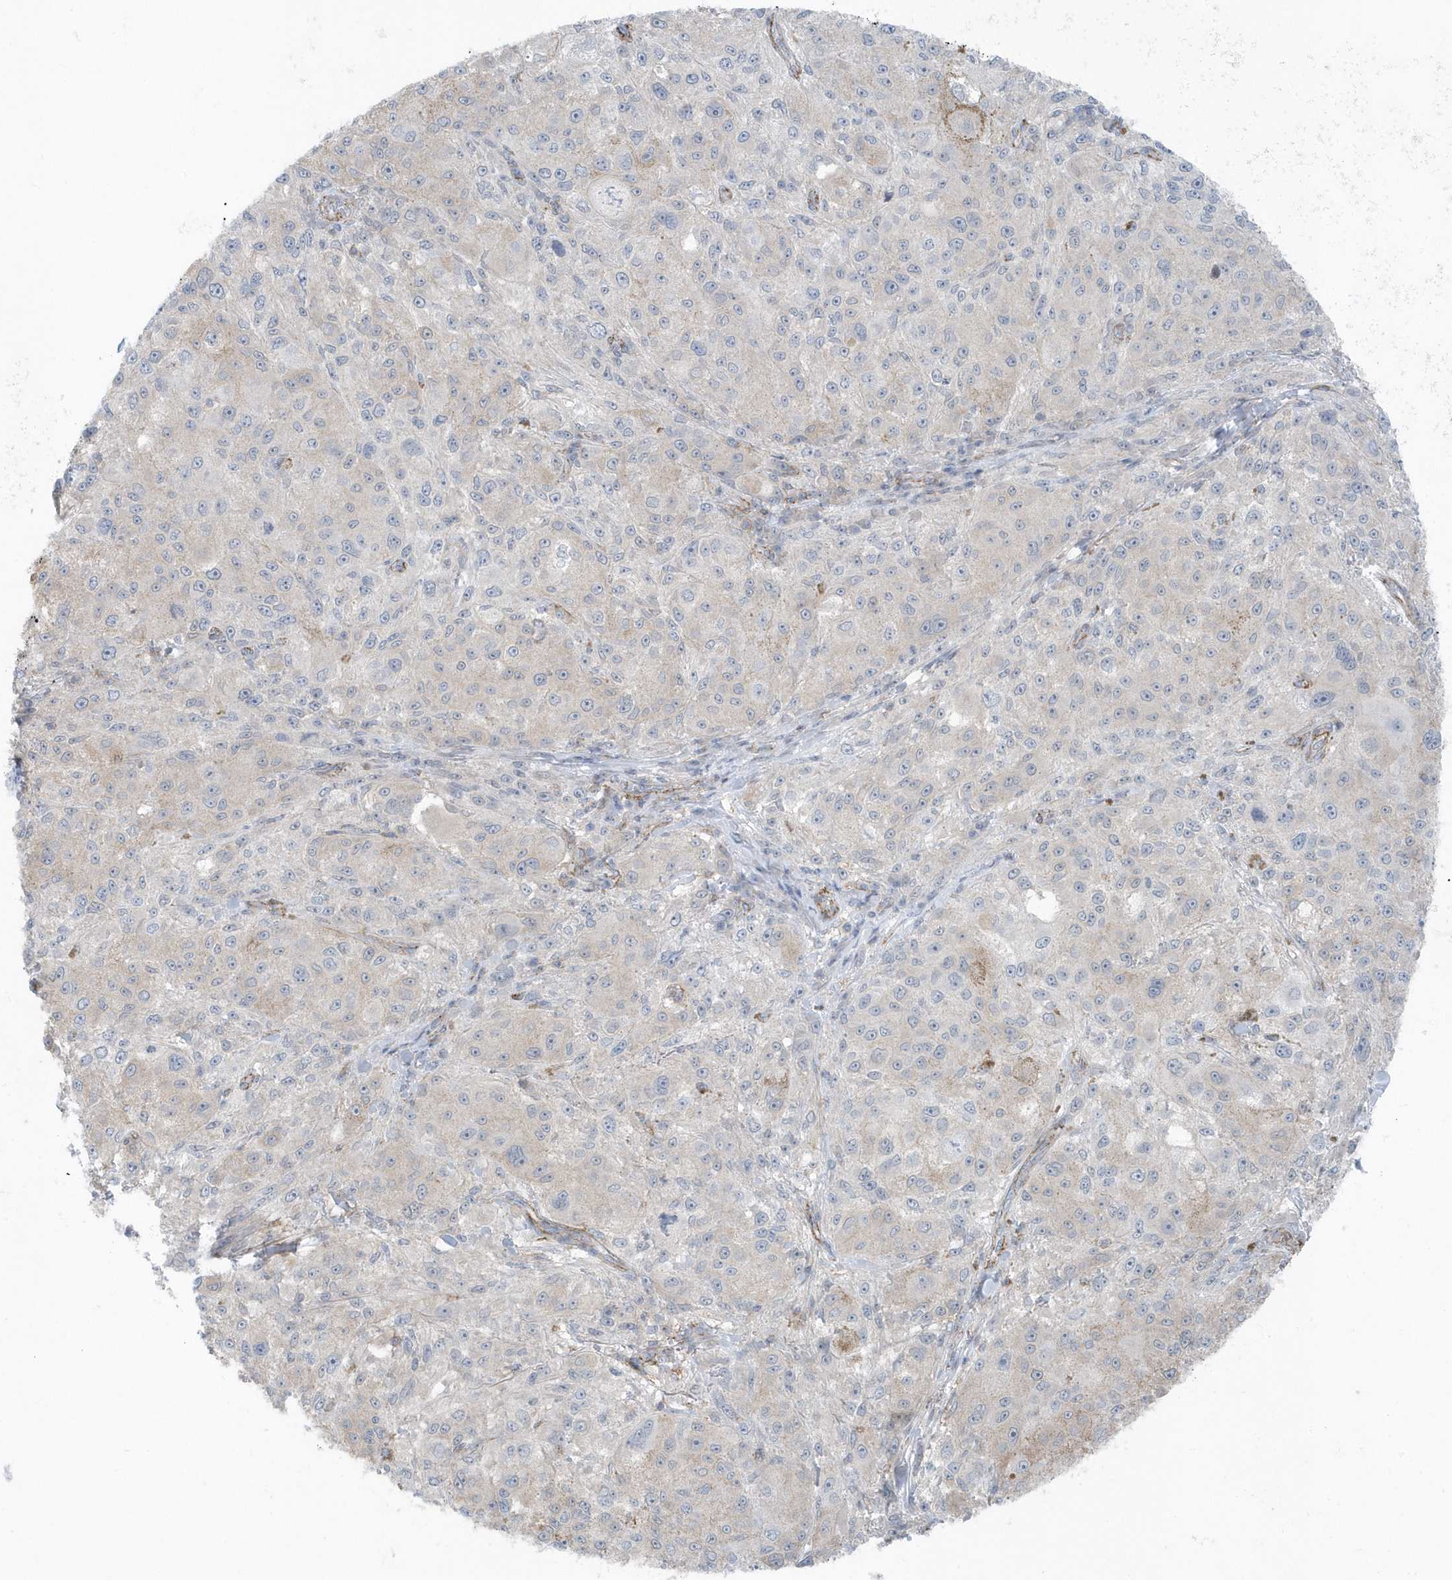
{"staining": {"intensity": "negative", "quantity": "none", "location": "none"}, "tissue": "melanoma", "cell_type": "Tumor cells", "image_type": "cancer", "snomed": [{"axis": "morphology", "description": "Necrosis, NOS"}, {"axis": "morphology", "description": "Malignant melanoma, NOS"}, {"axis": "topography", "description": "Skin"}], "caption": "The histopathology image shows no significant expression in tumor cells of melanoma. (Stains: DAB (3,3'-diaminobenzidine) immunohistochemistry with hematoxylin counter stain, Microscopy: brightfield microscopy at high magnification).", "gene": "CACNB2", "patient": {"sex": "female", "age": 87}}